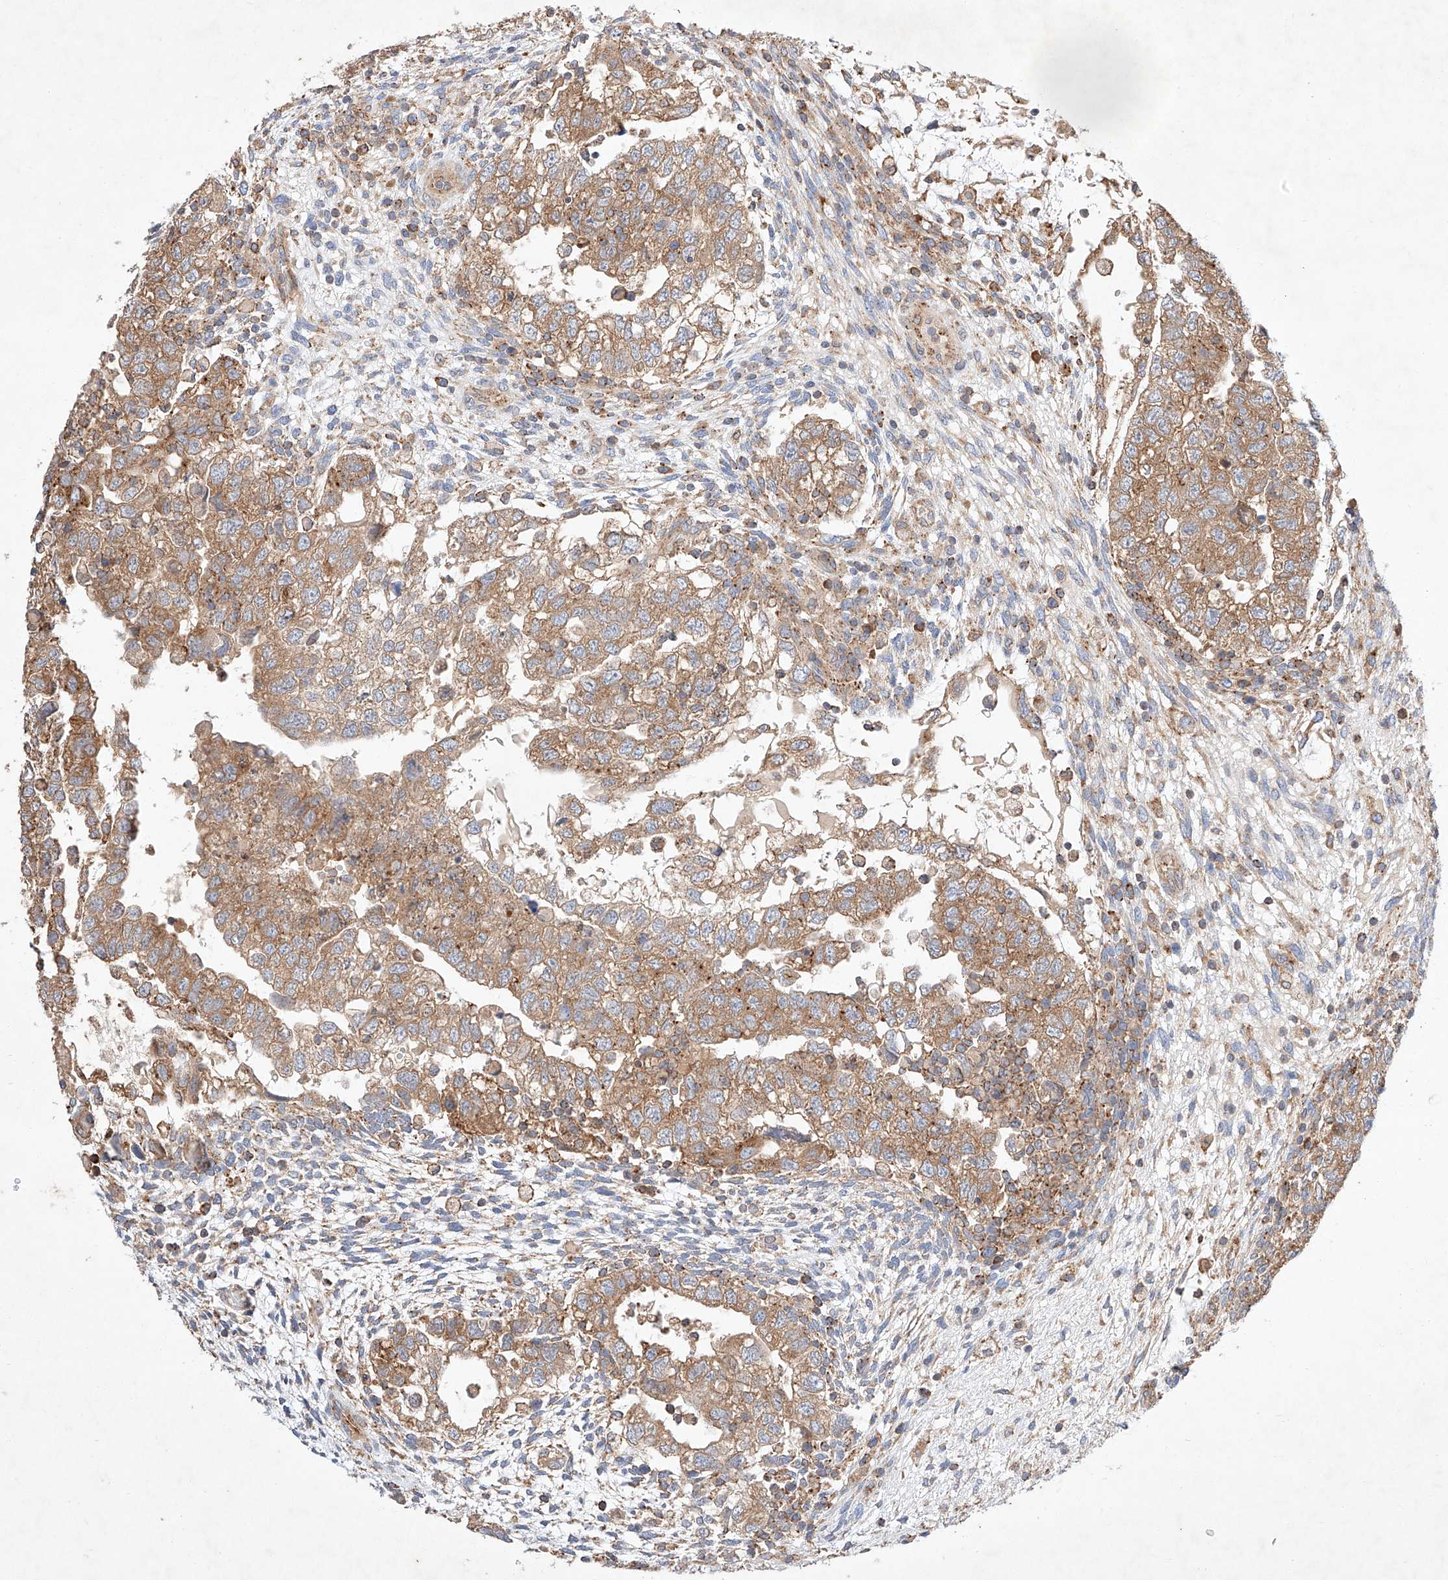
{"staining": {"intensity": "moderate", "quantity": ">75%", "location": "cytoplasmic/membranous"}, "tissue": "testis cancer", "cell_type": "Tumor cells", "image_type": "cancer", "snomed": [{"axis": "morphology", "description": "Carcinoma, Embryonal, NOS"}, {"axis": "topography", "description": "Testis"}], "caption": "A high-resolution image shows immunohistochemistry staining of testis cancer (embryonal carcinoma), which displays moderate cytoplasmic/membranous expression in approximately >75% of tumor cells. The protein is stained brown, and the nuclei are stained in blue (DAB IHC with brightfield microscopy, high magnification).", "gene": "C6orf118", "patient": {"sex": "male", "age": 37}}